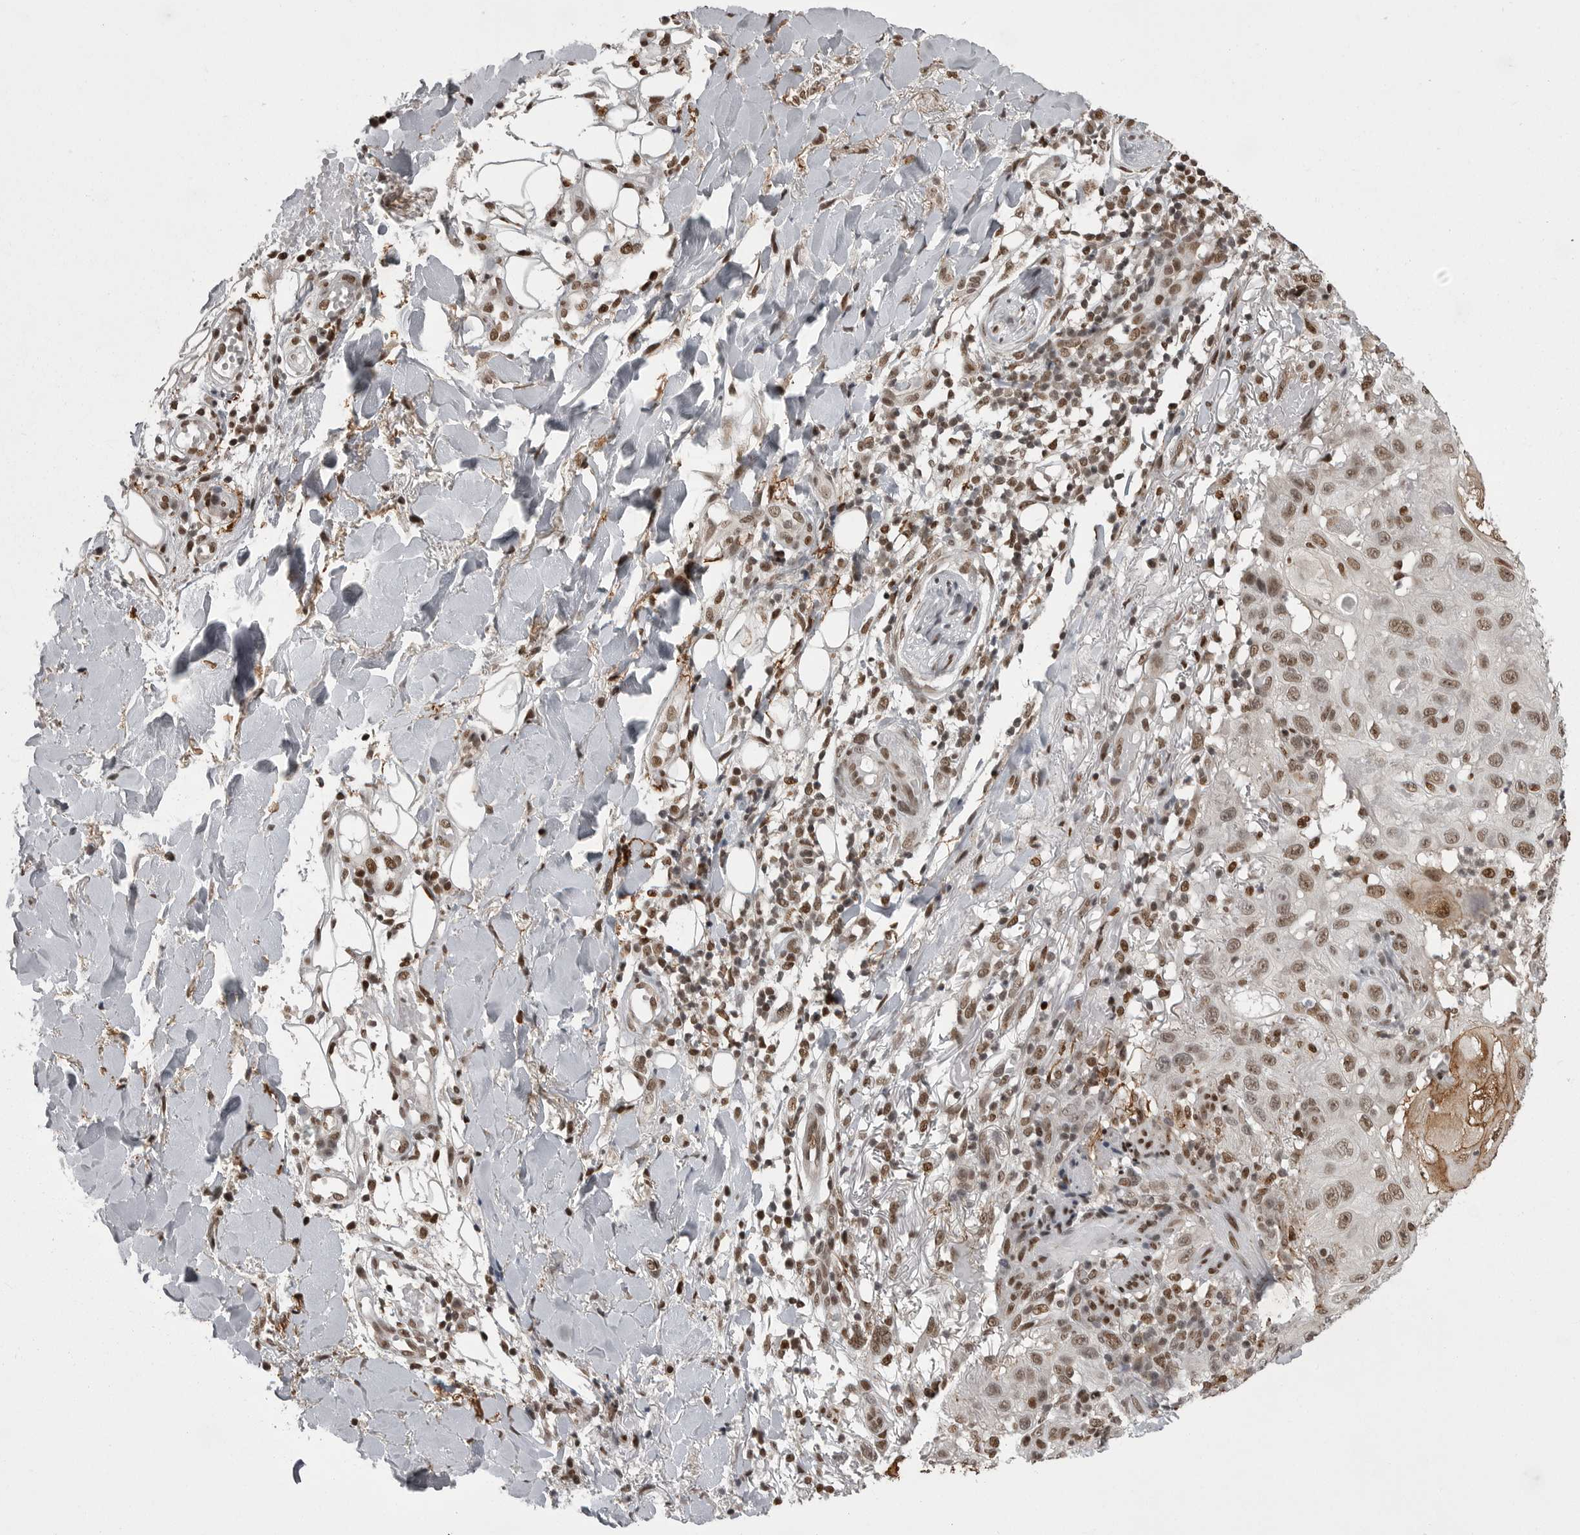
{"staining": {"intensity": "moderate", "quantity": ">75%", "location": "nuclear"}, "tissue": "skin cancer", "cell_type": "Tumor cells", "image_type": "cancer", "snomed": [{"axis": "morphology", "description": "Normal tissue, NOS"}, {"axis": "morphology", "description": "Squamous cell carcinoma, NOS"}, {"axis": "topography", "description": "Skin"}], "caption": "Protein staining demonstrates moderate nuclear positivity in approximately >75% of tumor cells in squamous cell carcinoma (skin).", "gene": "YAF2", "patient": {"sex": "female", "age": 96}}